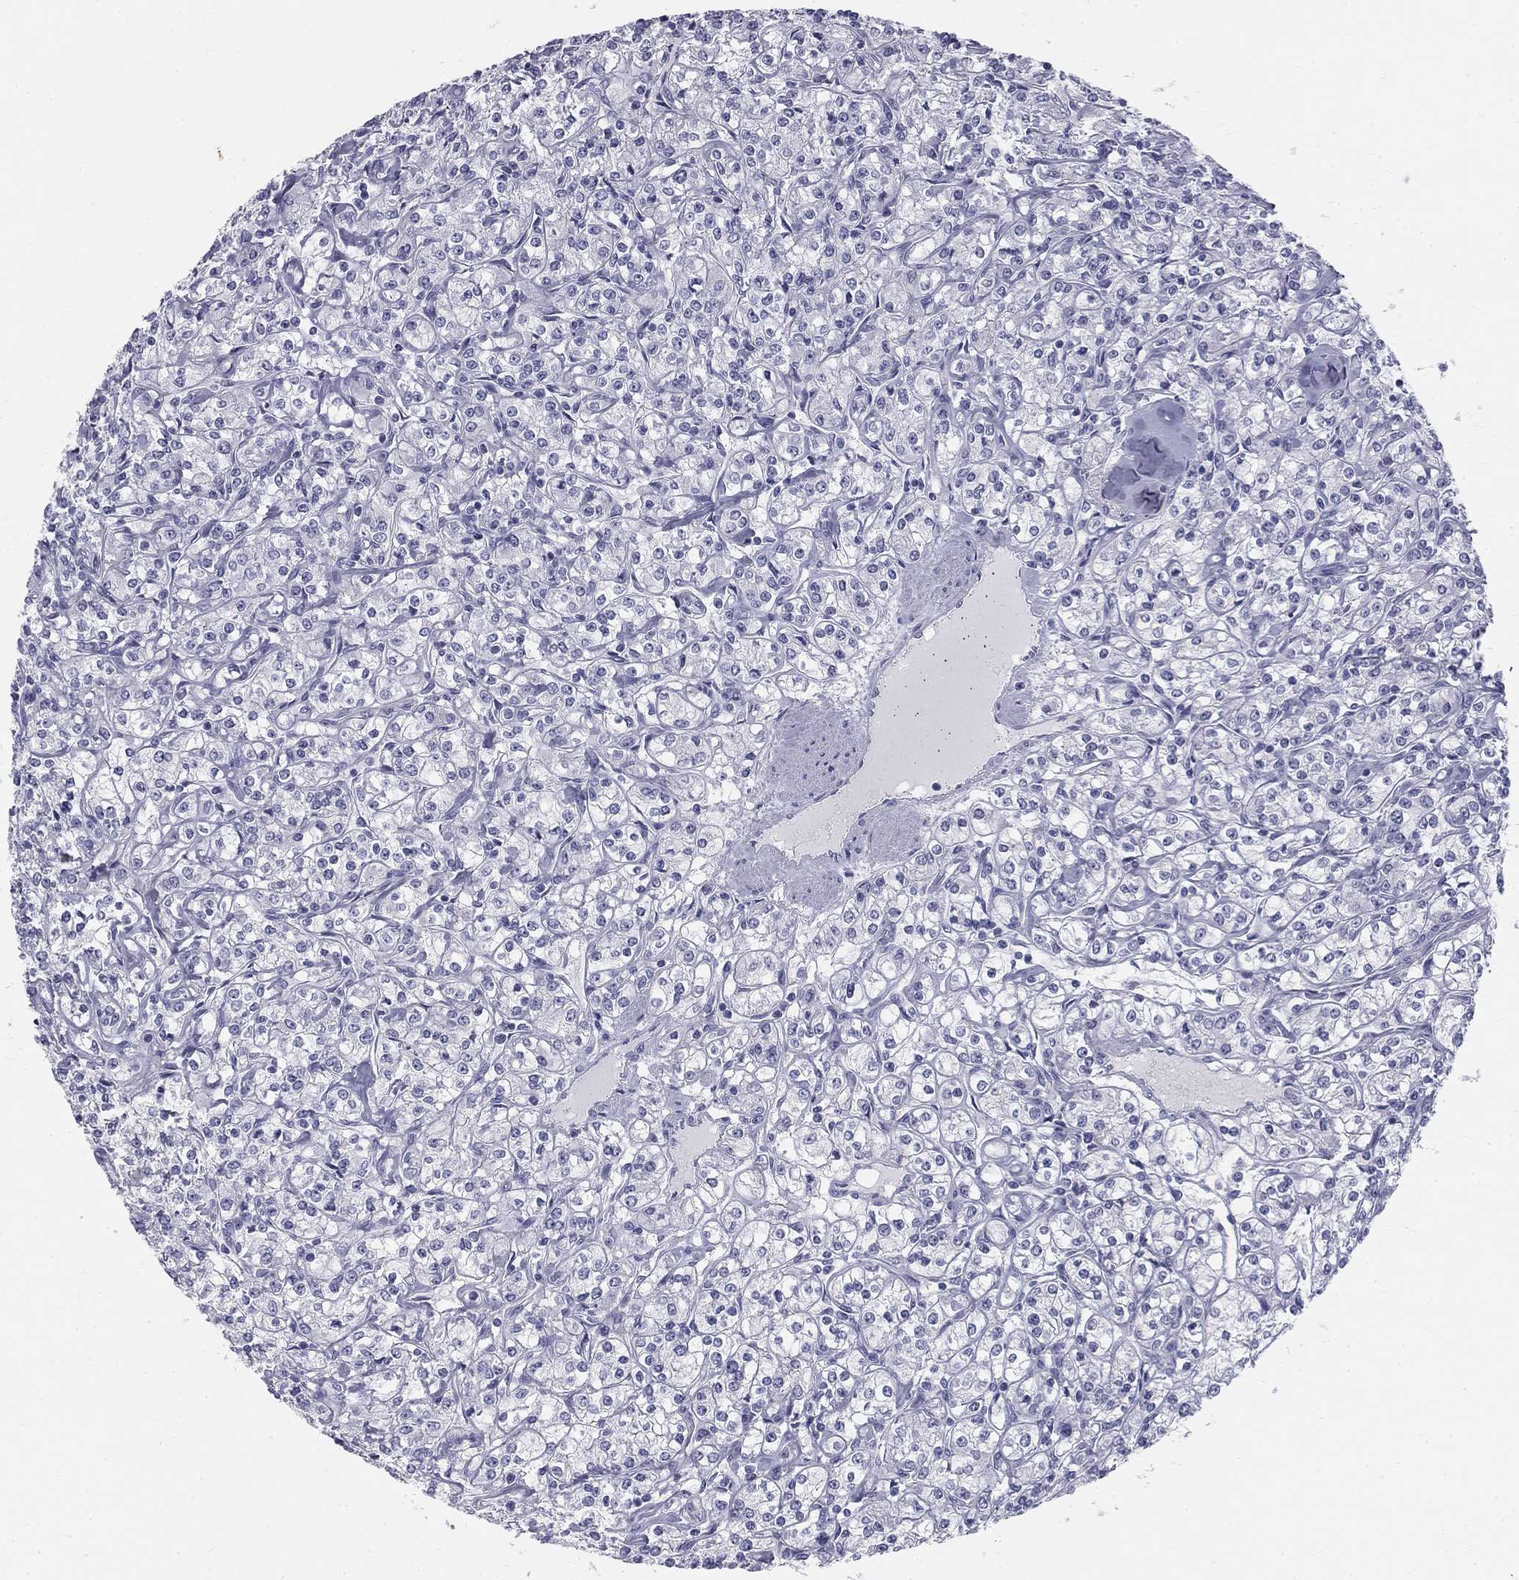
{"staining": {"intensity": "negative", "quantity": "none", "location": "none"}, "tissue": "renal cancer", "cell_type": "Tumor cells", "image_type": "cancer", "snomed": [{"axis": "morphology", "description": "Adenocarcinoma, NOS"}, {"axis": "topography", "description": "Kidney"}], "caption": "IHC of renal cancer (adenocarcinoma) displays no positivity in tumor cells. The staining was performed using DAB (3,3'-diaminobenzidine) to visualize the protein expression in brown, while the nuclei were stained in blue with hematoxylin (Magnification: 20x).", "gene": "SULT2B1", "patient": {"sex": "male", "age": 77}}